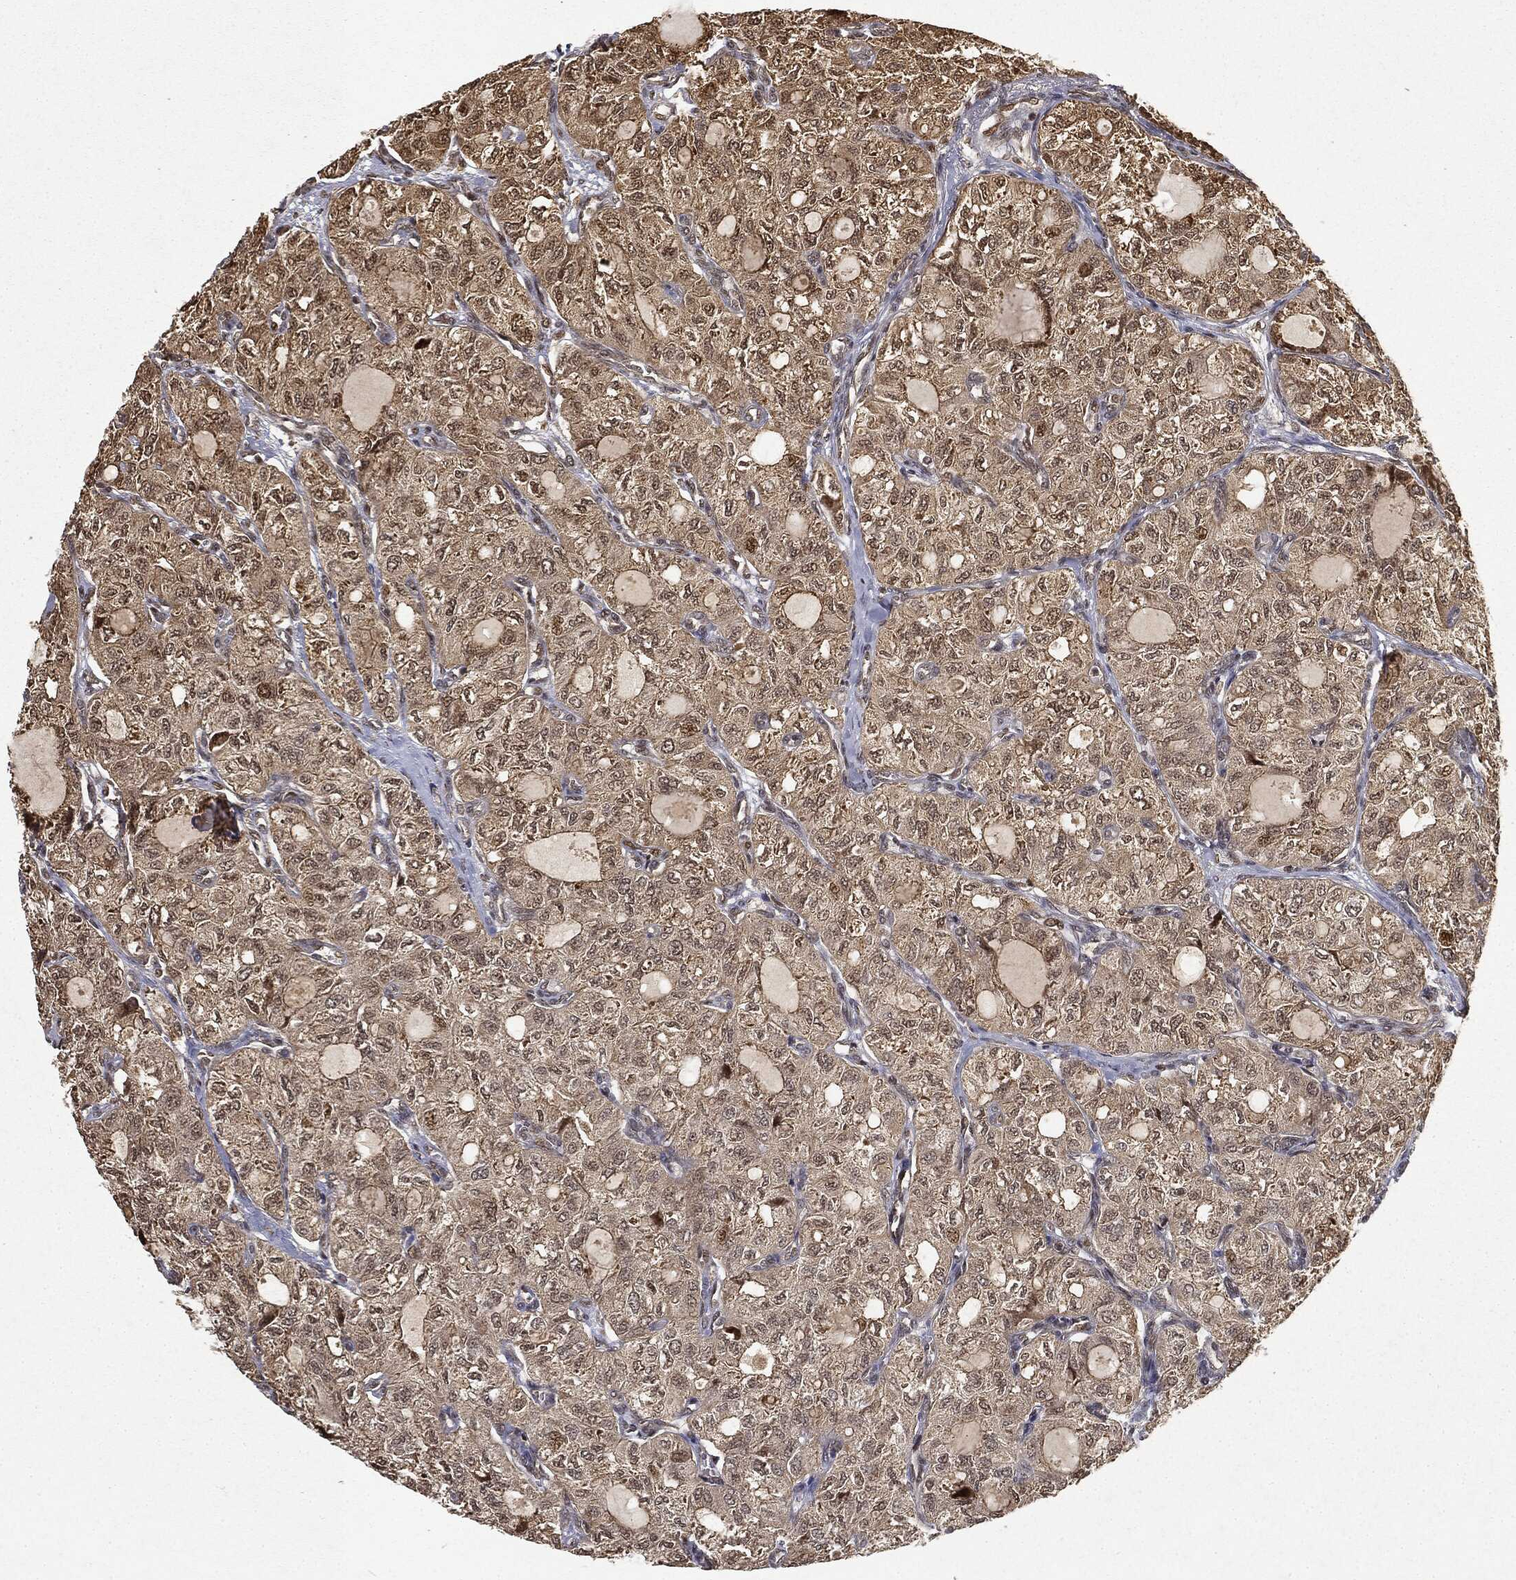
{"staining": {"intensity": "moderate", "quantity": "25%-75%", "location": "cytoplasmic/membranous,nuclear"}, "tissue": "thyroid cancer", "cell_type": "Tumor cells", "image_type": "cancer", "snomed": [{"axis": "morphology", "description": "Follicular adenoma carcinoma, NOS"}, {"axis": "topography", "description": "Thyroid gland"}], "caption": "An image of thyroid cancer (follicular adenoma carcinoma) stained for a protein shows moderate cytoplasmic/membranous and nuclear brown staining in tumor cells.", "gene": "ZNHIT6", "patient": {"sex": "male", "age": 75}}